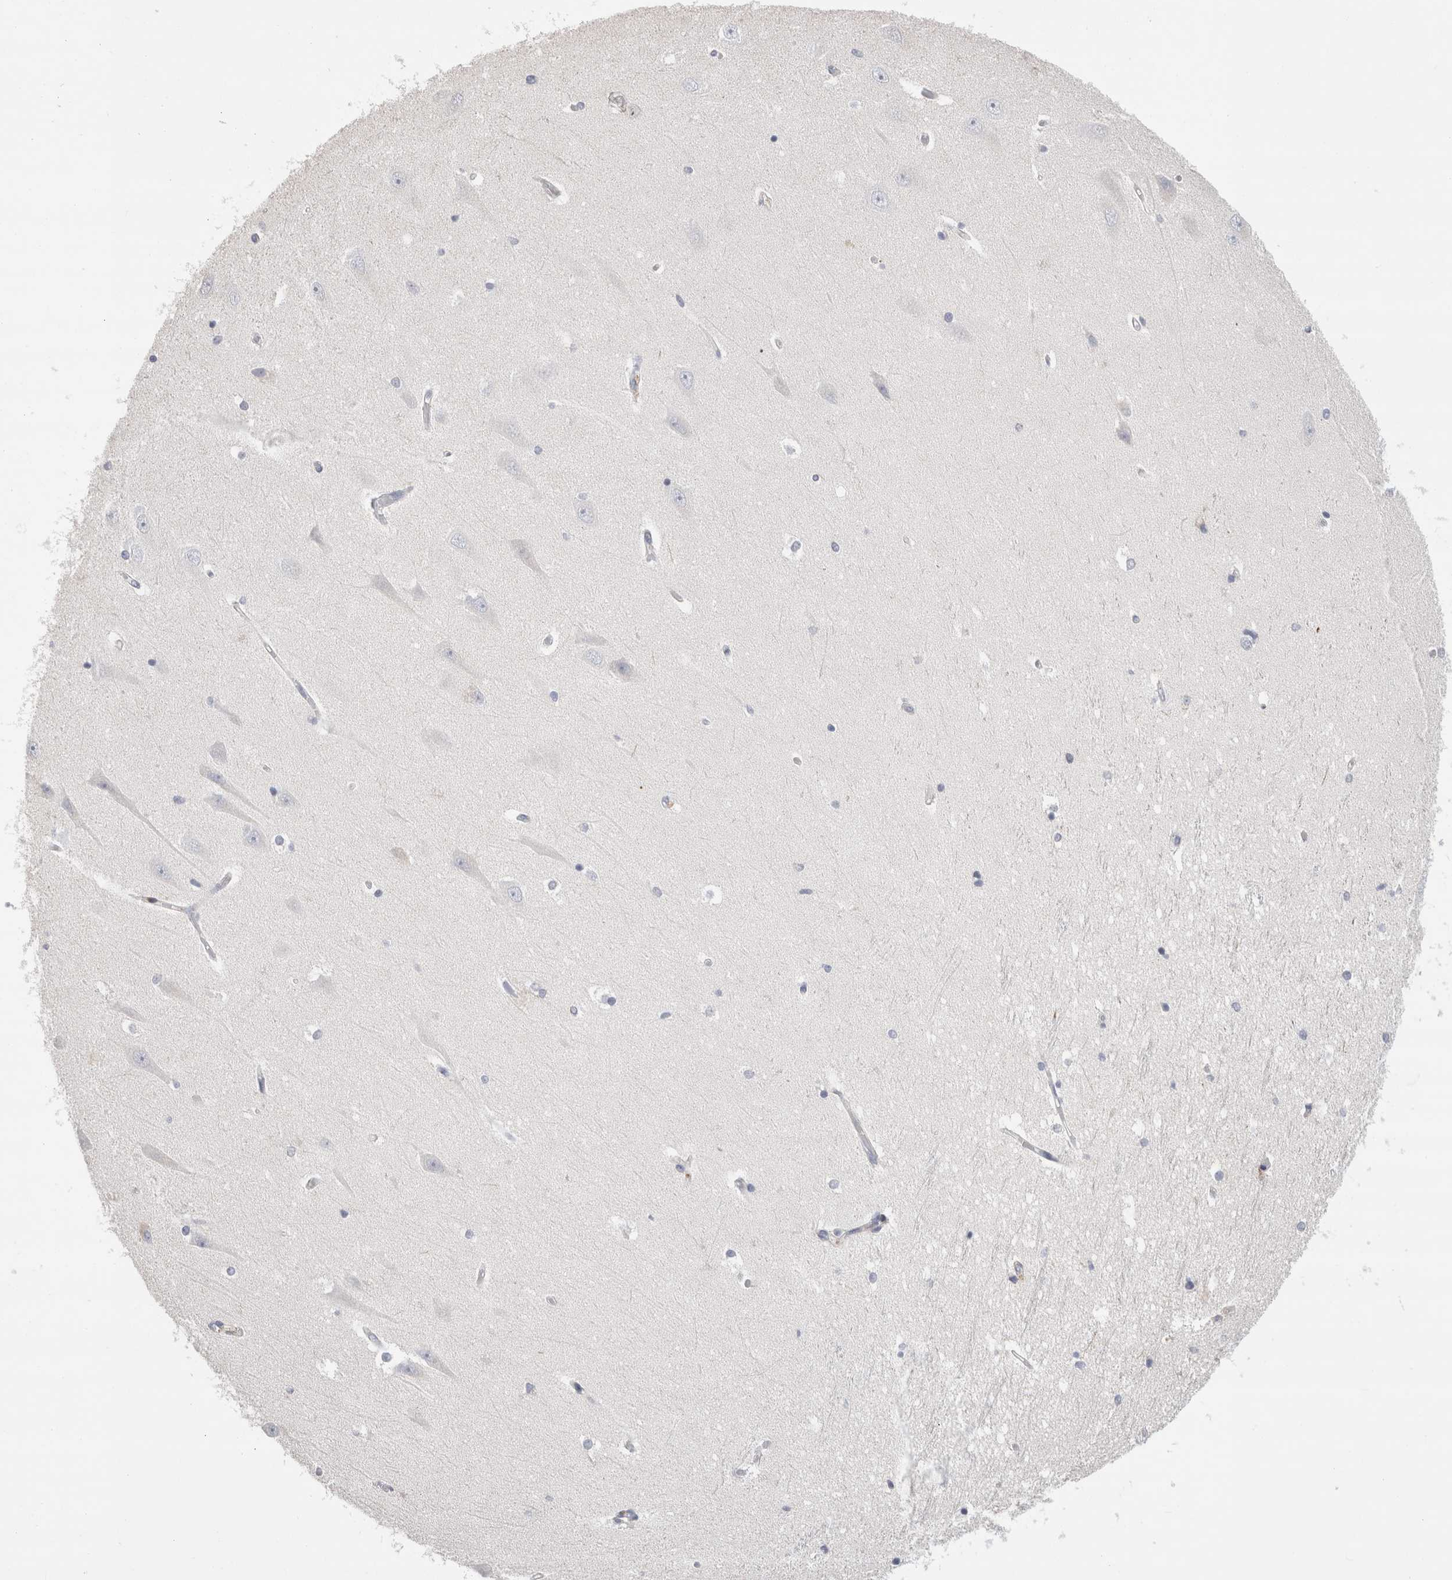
{"staining": {"intensity": "negative", "quantity": "none", "location": "none"}, "tissue": "hippocampus", "cell_type": "Glial cells", "image_type": "normal", "snomed": [{"axis": "morphology", "description": "Normal tissue, NOS"}, {"axis": "topography", "description": "Hippocampus"}], "caption": "This photomicrograph is of benign hippocampus stained with immunohistochemistry (IHC) to label a protein in brown with the nuclei are counter-stained blue. There is no positivity in glial cells.", "gene": "ECHDC2", "patient": {"sex": "male", "age": 45}}